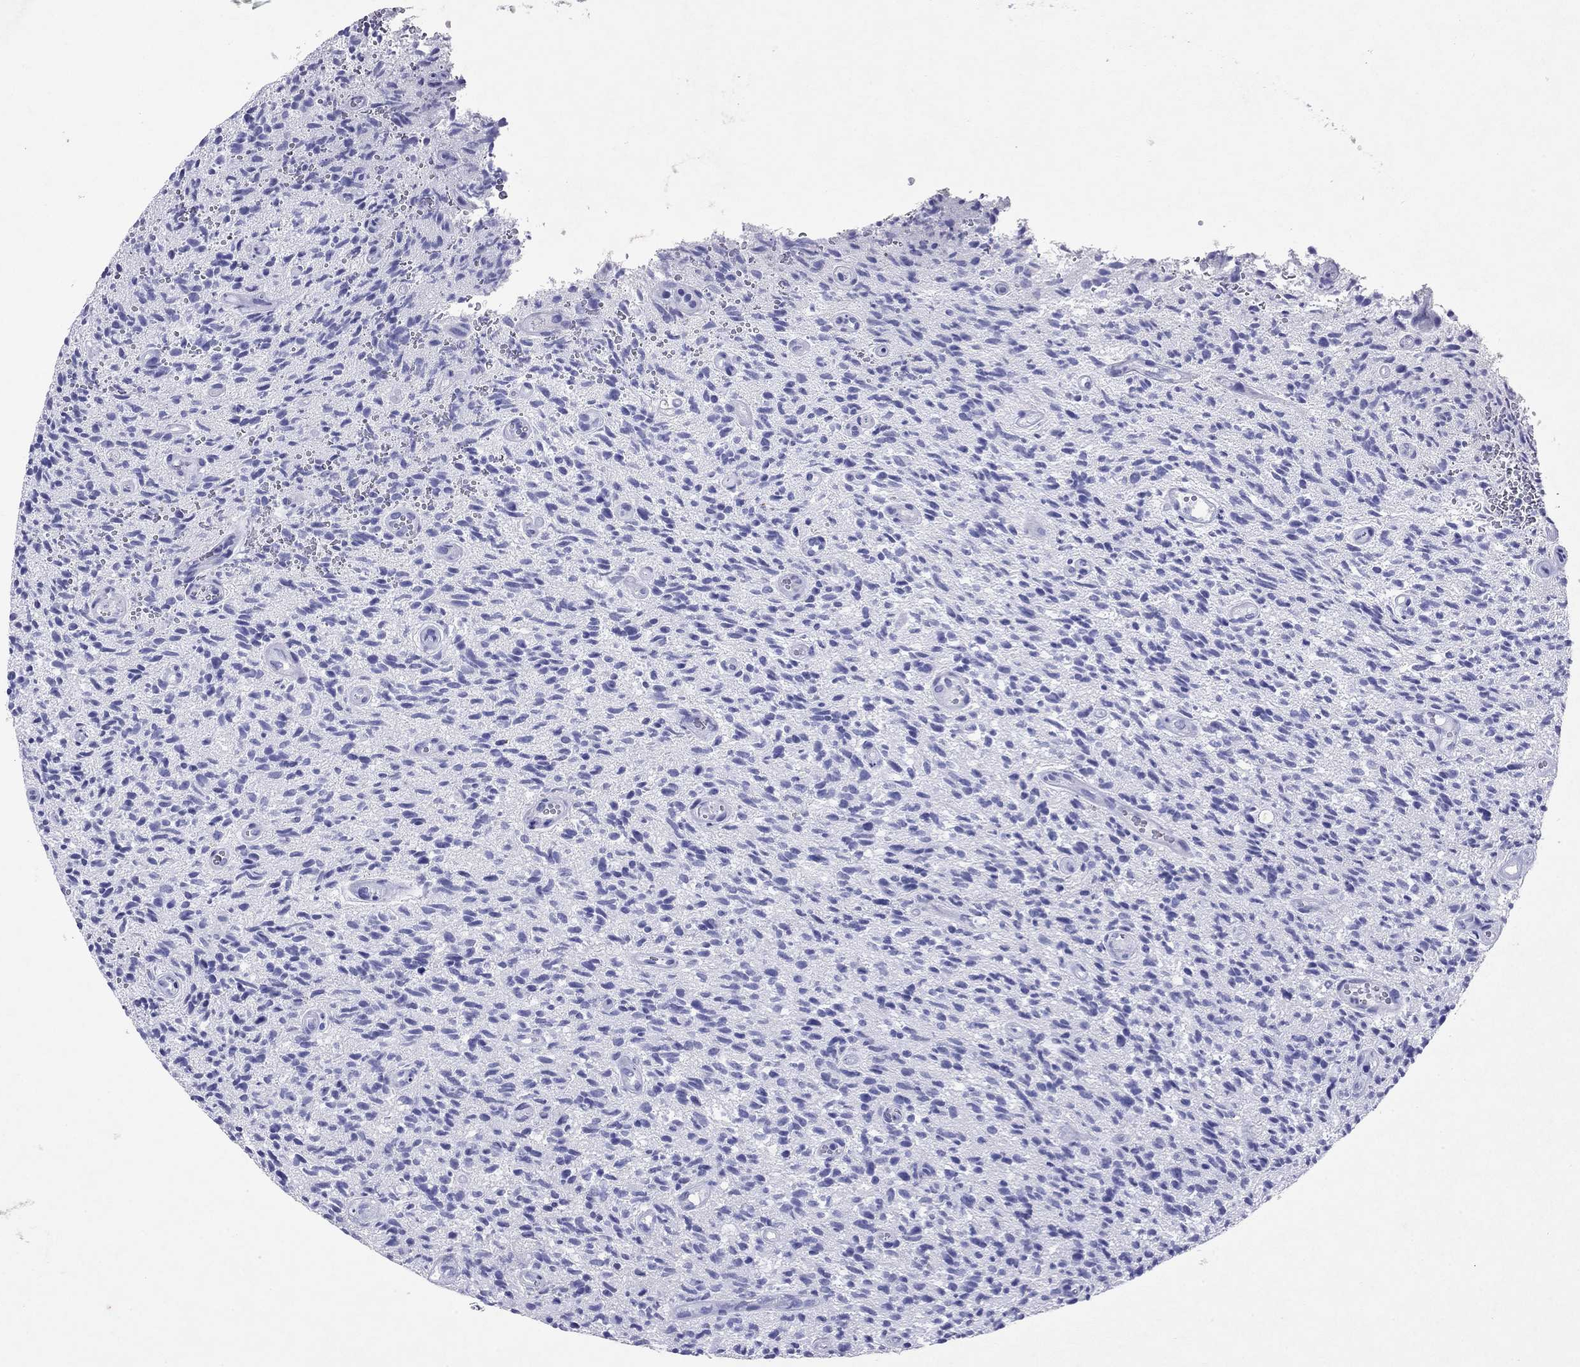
{"staining": {"intensity": "negative", "quantity": "none", "location": "none"}, "tissue": "glioma", "cell_type": "Tumor cells", "image_type": "cancer", "snomed": [{"axis": "morphology", "description": "Glioma, malignant, High grade"}, {"axis": "topography", "description": "Brain"}], "caption": "The image demonstrates no staining of tumor cells in glioma.", "gene": "ARMC12", "patient": {"sex": "male", "age": 64}}